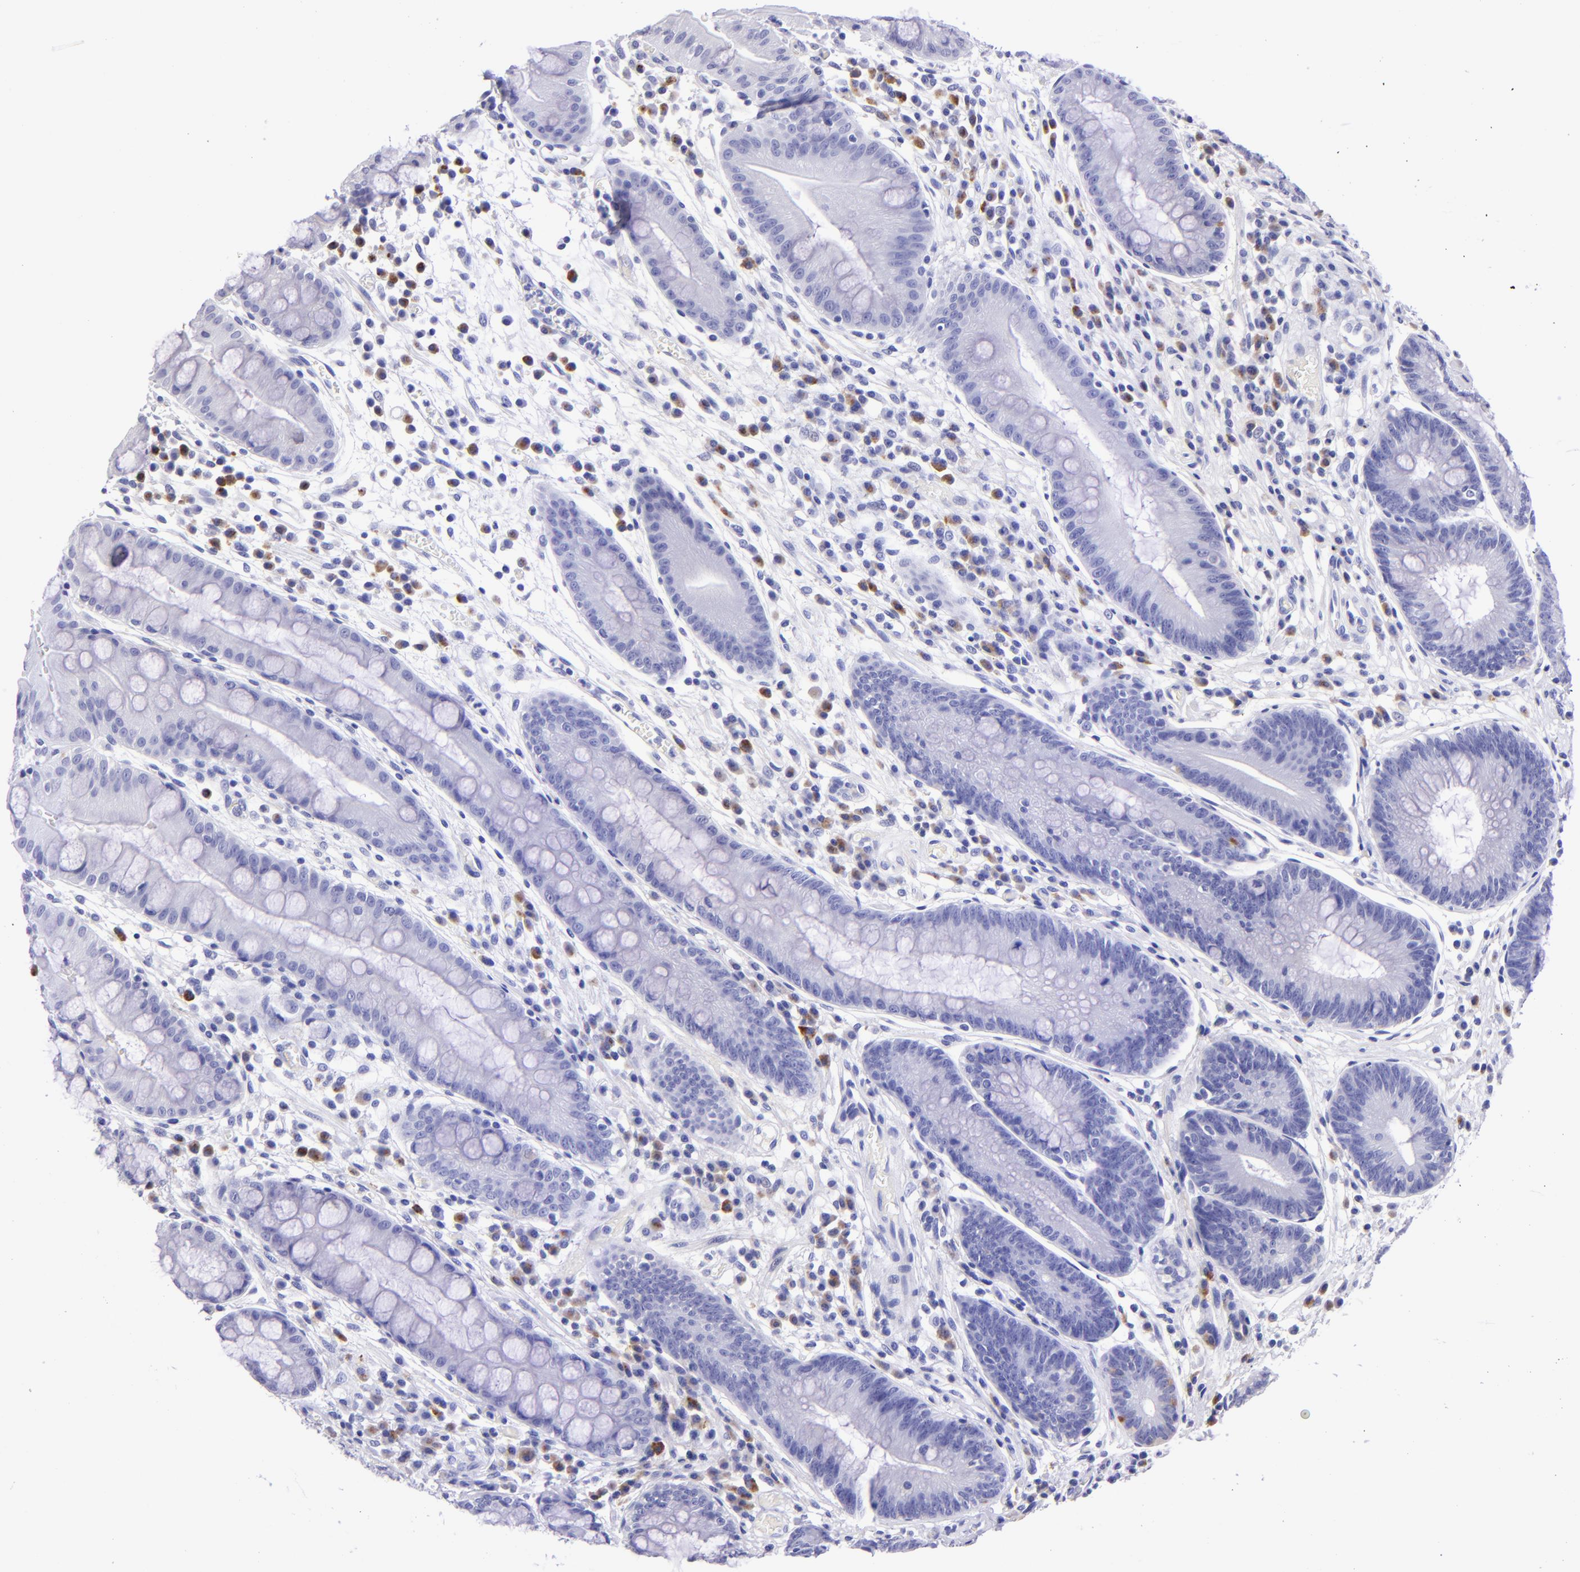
{"staining": {"intensity": "negative", "quantity": "none", "location": "none"}, "tissue": "stomach", "cell_type": "Glandular cells", "image_type": "normal", "snomed": [{"axis": "morphology", "description": "Normal tissue, NOS"}, {"axis": "morphology", "description": "Inflammation, NOS"}, {"axis": "topography", "description": "Stomach, lower"}], "caption": "IHC micrograph of benign human stomach stained for a protein (brown), which displays no positivity in glandular cells. Nuclei are stained in blue.", "gene": "TYRP1", "patient": {"sex": "male", "age": 59}}